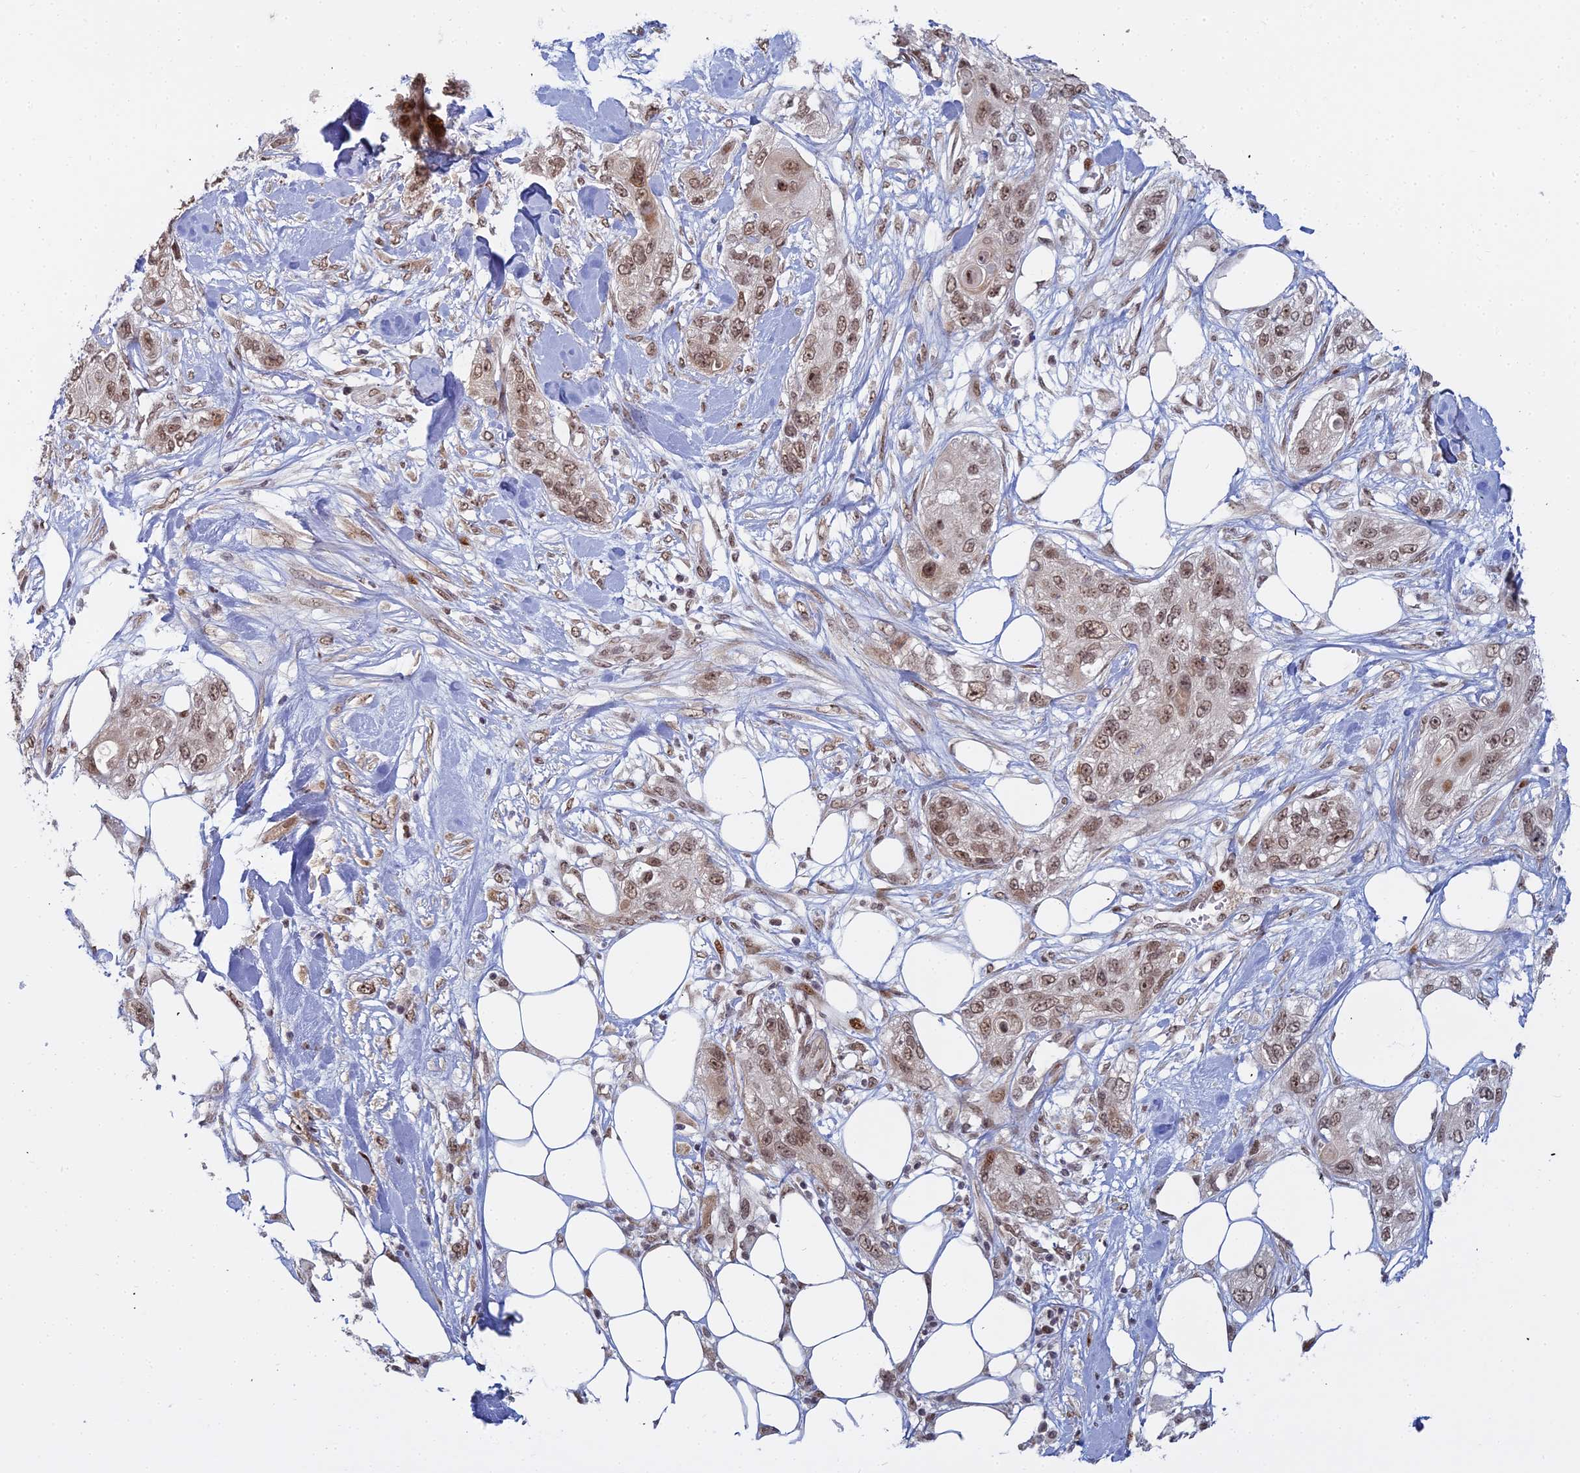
{"staining": {"intensity": "moderate", "quantity": ">75%", "location": "nuclear"}, "tissue": "skin cancer", "cell_type": "Tumor cells", "image_type": "cancer", "snomed": [{"axis": "morphology", "description": "Normal tissue, NOS"}, {"axis": "morphology", "description": "Squamous cell carcinoma, NOS"}, {"axis": "topography", "description": "Skin"}], "caption": "Approximately >75% of tumor cells in skin cancer exhibit moderate nuclear protein expression as visualized by brown immunohistochemical staining.", "gene": "ABCA2", "patient": {"sex": "male", "age": 72}}